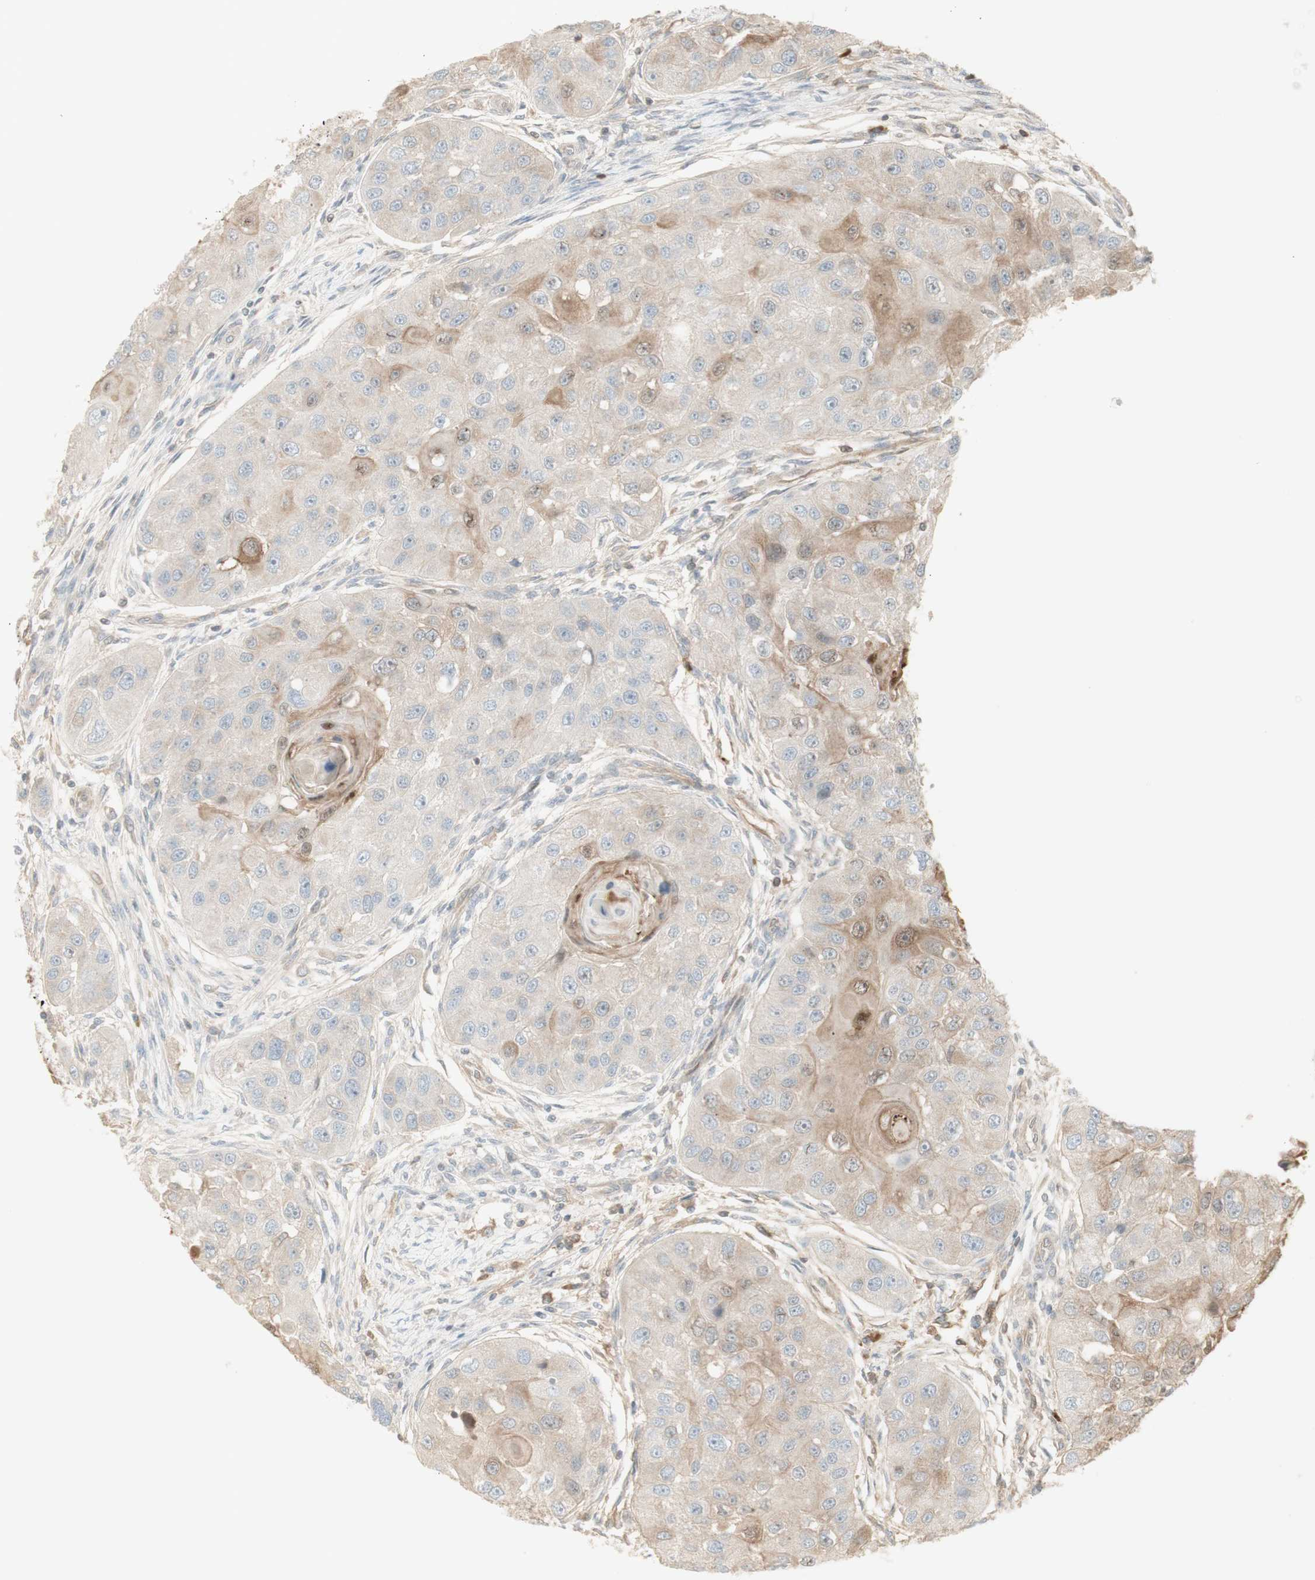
{"staining": {"intensity": "moderate", "quantity": "<25%", "location": "cytoplasmic/membranous,nuclear"}, "tissue": "head and neck cancer", "cell_type": "Tumor cells", "image_type": "cancer", "snomed": [{"axis": "morphology", "description": "Normal tissue, NOS"}, {"axis": "morphology", "description": "Squamous cell carcinoma, NOS"}, {"axis": "topography", "description": "Skeletal muscle"}, {"axis": "topography", "description": "Head-Neck"}], "caption": "This image displays immunohistochemistry (IHC) staining of head and neck cancer, with low moderate cytoplasmic/membranous and nuclear expression in approximately <25% of tumor cells.", "gene": "NID1", "patient": {"sex": "male", "age": 51}}